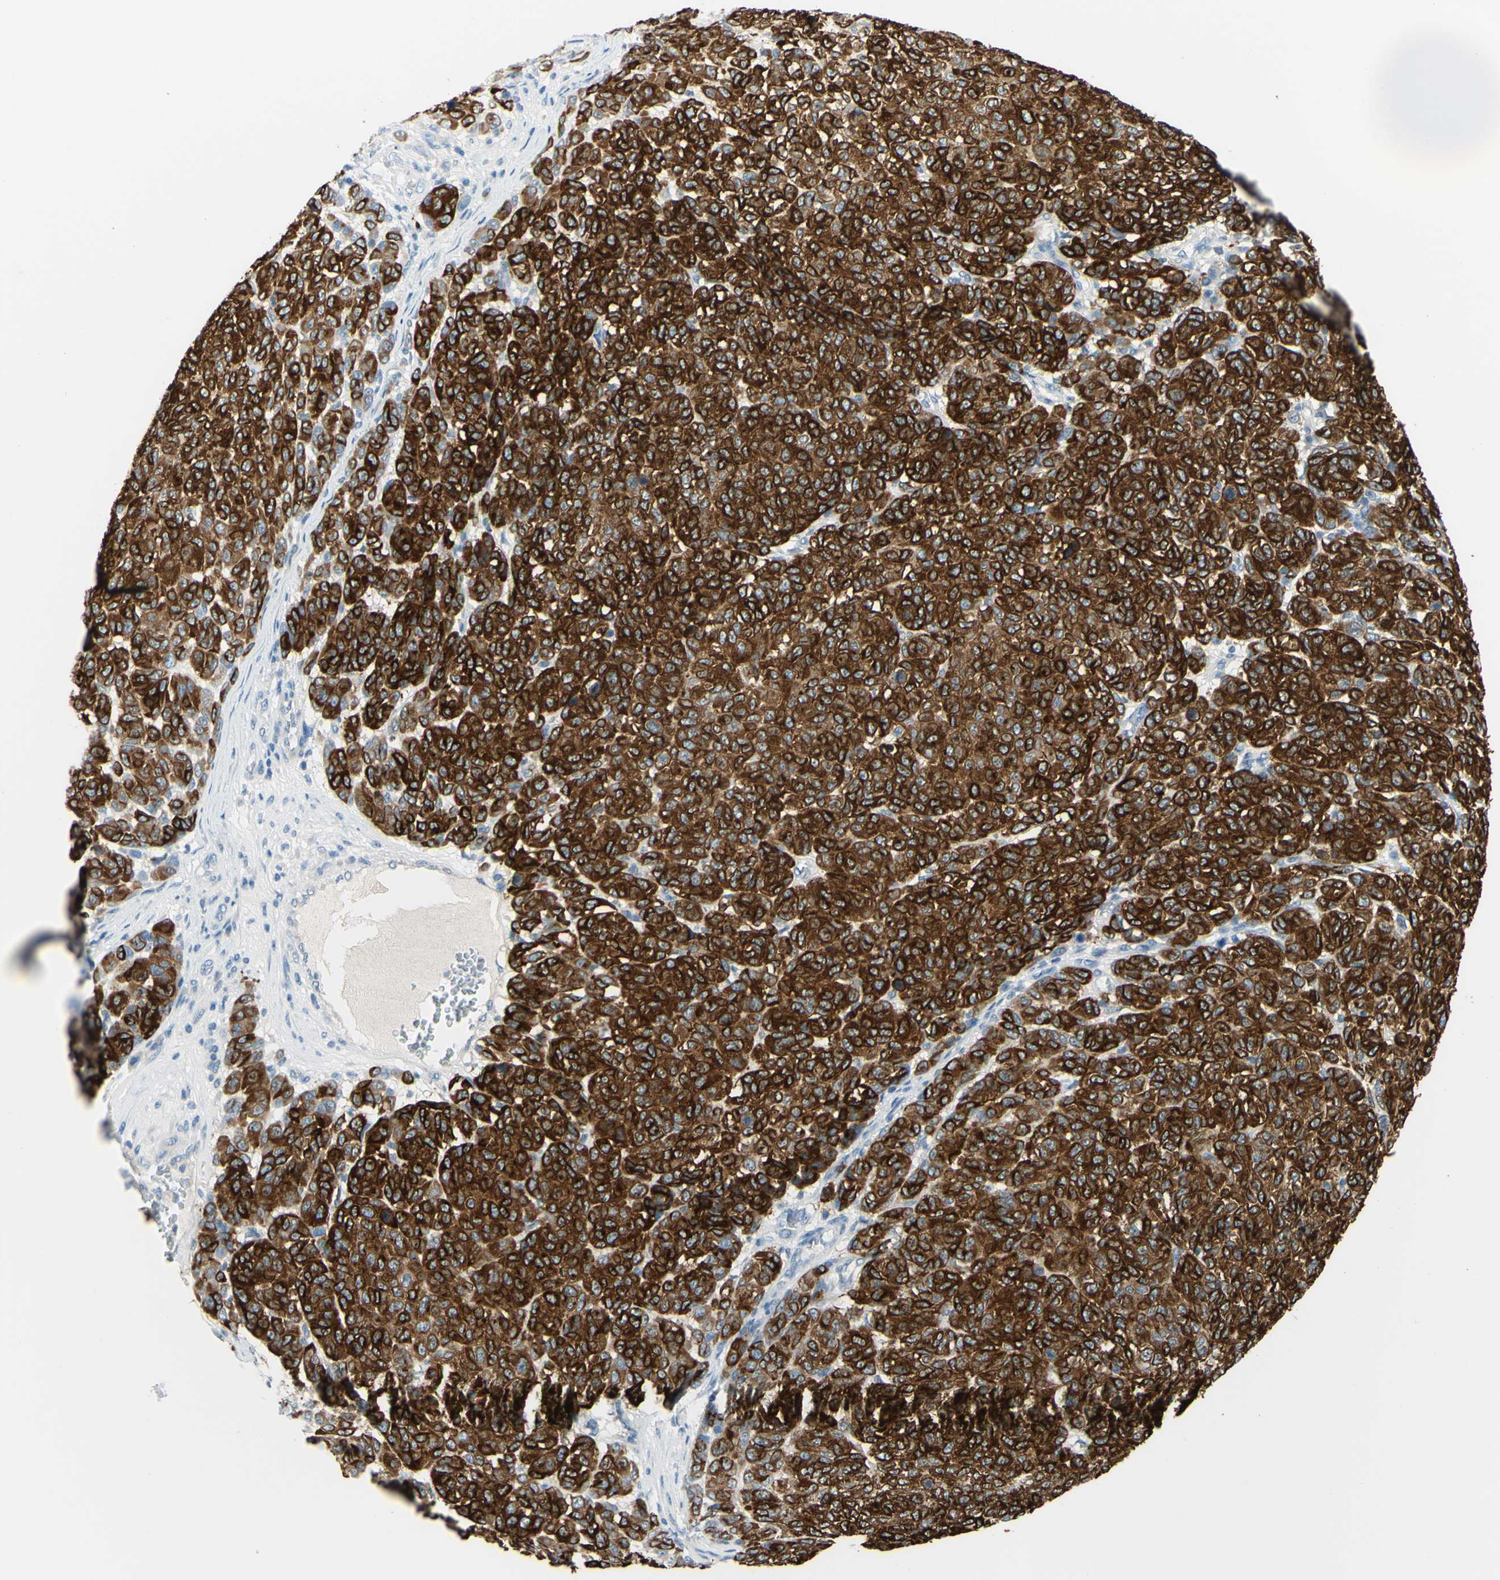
{"staining": {"intensity": "strong", "quantity": ">75%", "location": "cytoplasmic/membranous"}, "tissue": "melanoma", "cell_type": "Tumor cells", "image_type": "cancer", "snomed": [{"axis": "morphology", "description": "Malignant melanoma, NOS"}, {"axis": "topography", "description": "Skin"}], "caption": "Malignant melanoma stained with a protein marker exhibits strong staining in tumor cells.", "gene": "DCT", "patient": {"sex": "male", "age": 59}}